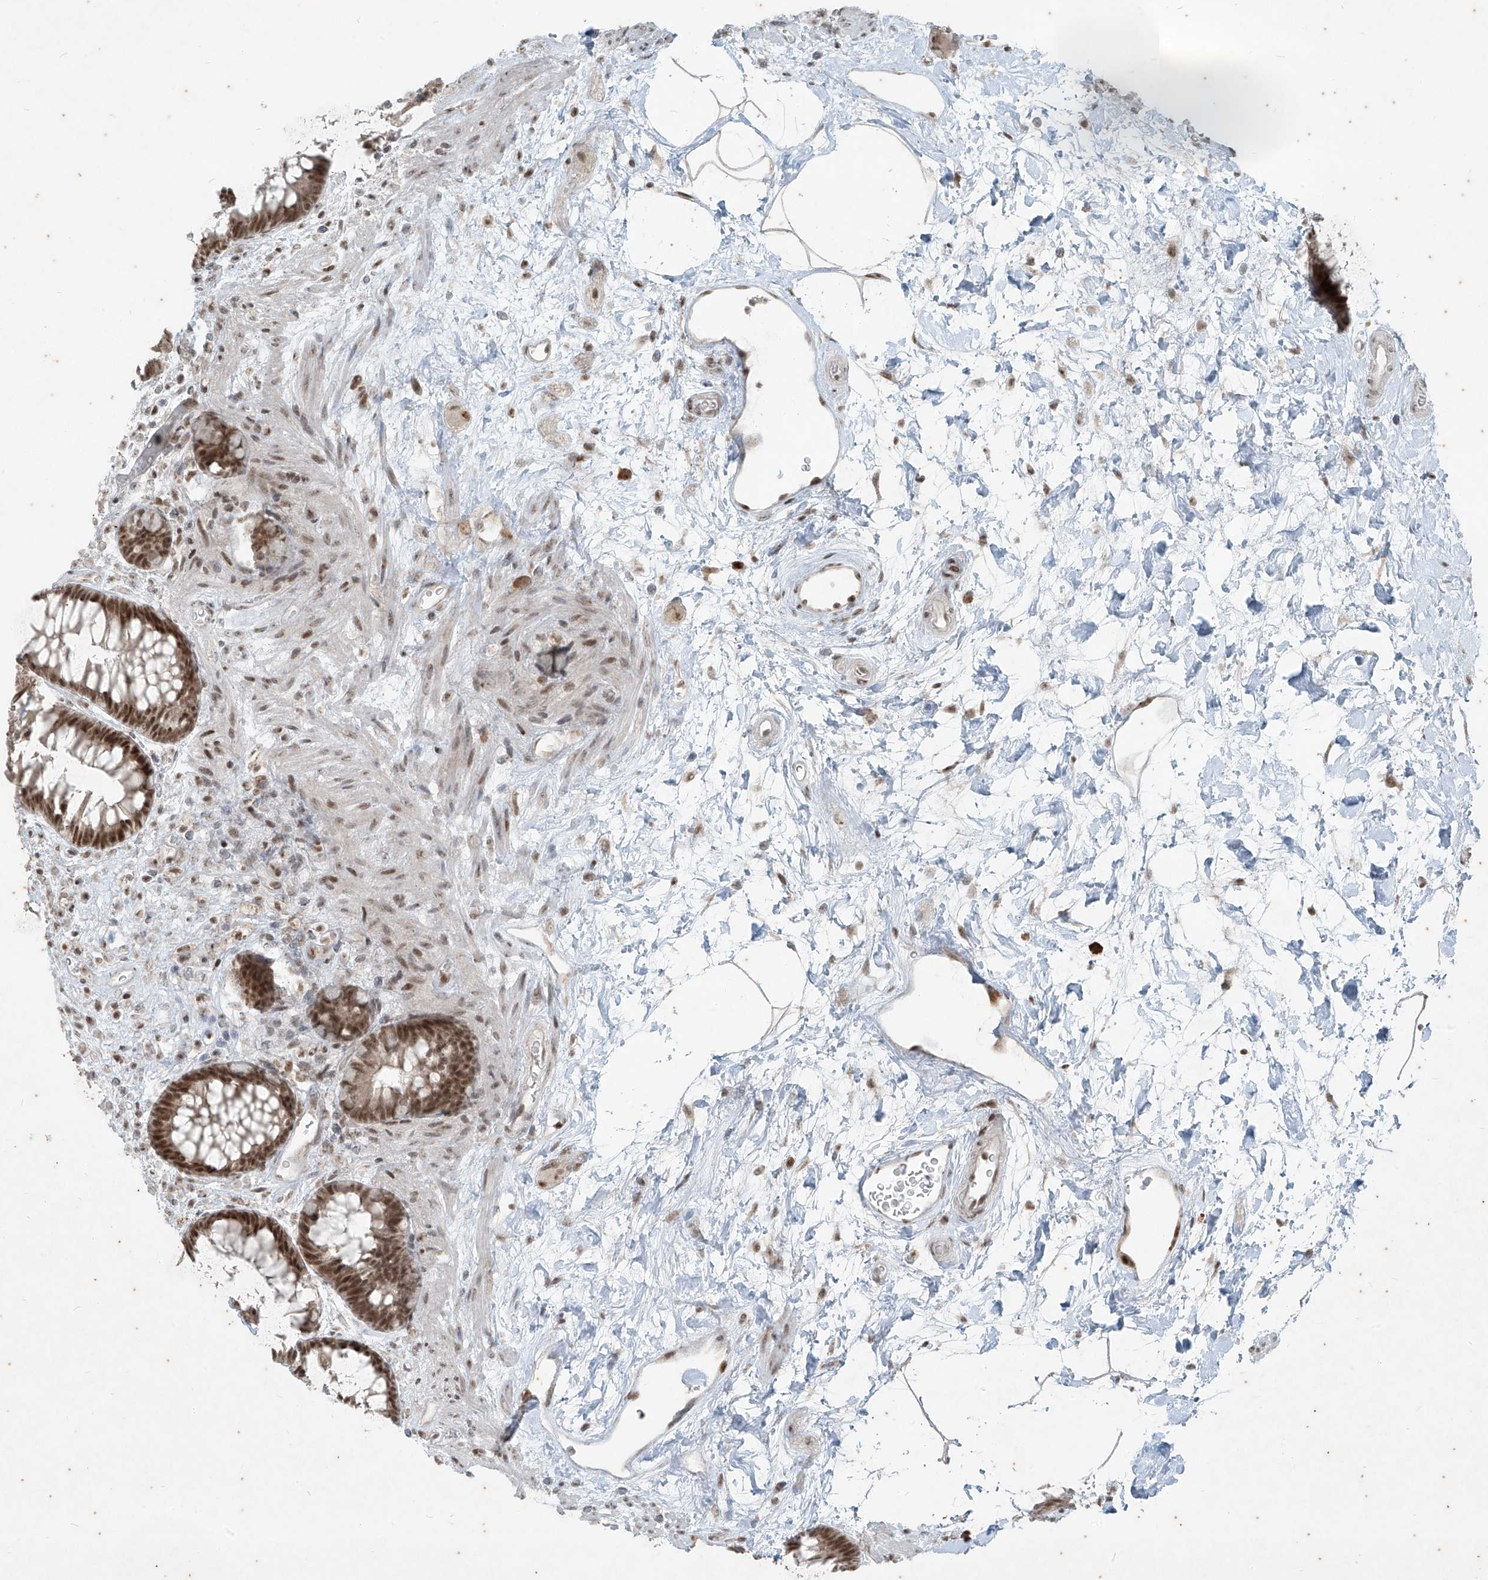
{"staining": {"intensity": "strong", "quantity": ">75%", "location": "nuclear"}, "tissue": "rectum", "cell_type": "Glandular cells", "image_type": "normal", "snomed": [{"axis": "morphology", "description": "Normal tissue, NOS"}, {"axis": "topography", "description": "Rectum"}], "caption": "Glandular cells display strong nuclear expression in approximately >75% of cells in normal rectum. (DAB IHC with brightfield microscopy, high magnification).", "gene": "ZNF354B", "patient": {"sex": "male", "age": 51}}